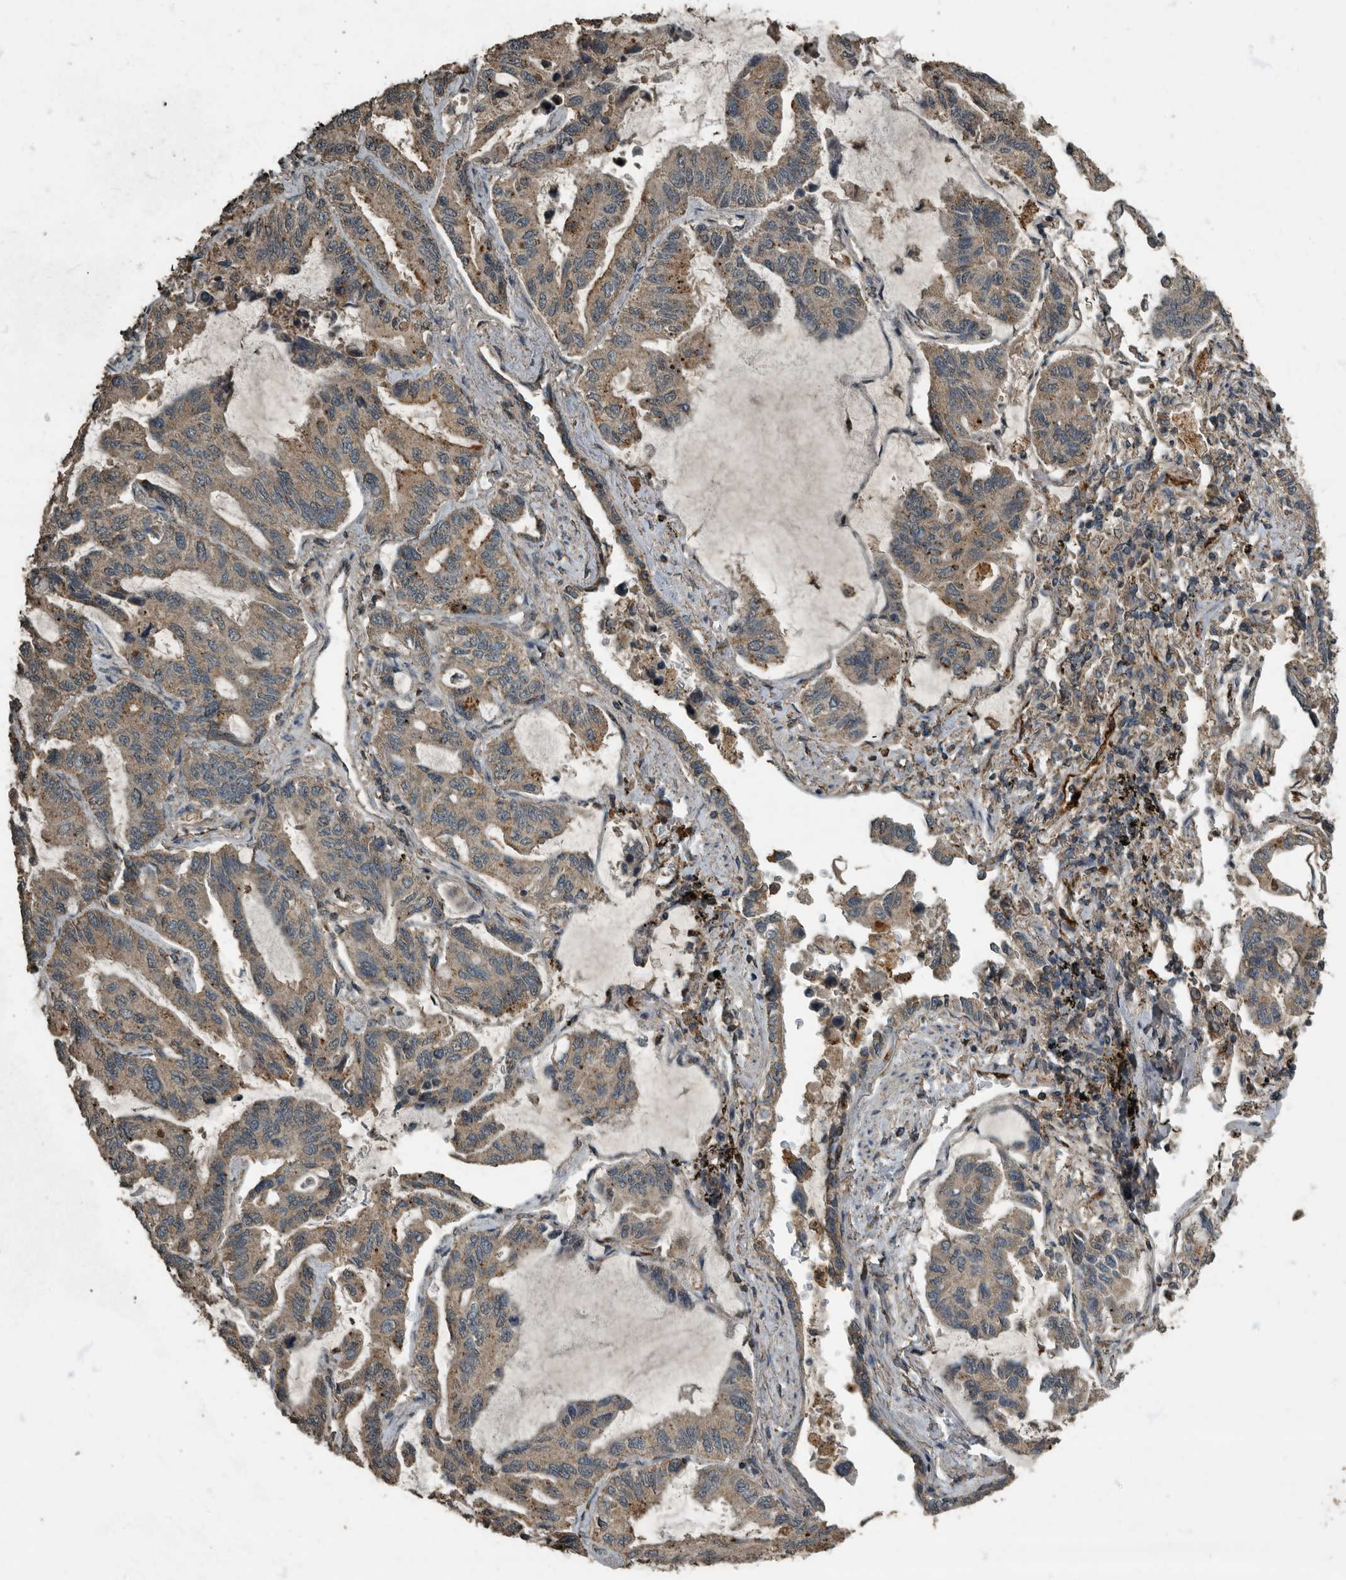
{"staining": {"intensity": "weak", "quantity": ">75%", "location": "cytoplasmic/membranous"}, "tissue": "lung cancer", "cell_type": "Tumor cells", "image_type": "cancer", "snomed": [{"axis": "morphology", "description": "Adenocarcinoma, NOS"}, {"axis": "topography", "description": "Lung"}], "caption": "Immunohistochemistry (DAB (3,3'-diaminobenzidine)) staining of human lung cancer (adenocarcinoma) shows weak cytoplasmic/membranous protein expression in approximately >75% of tumor cells.", "gene": "IL15RA", "patient": {"sex": "male", "age": 64}}